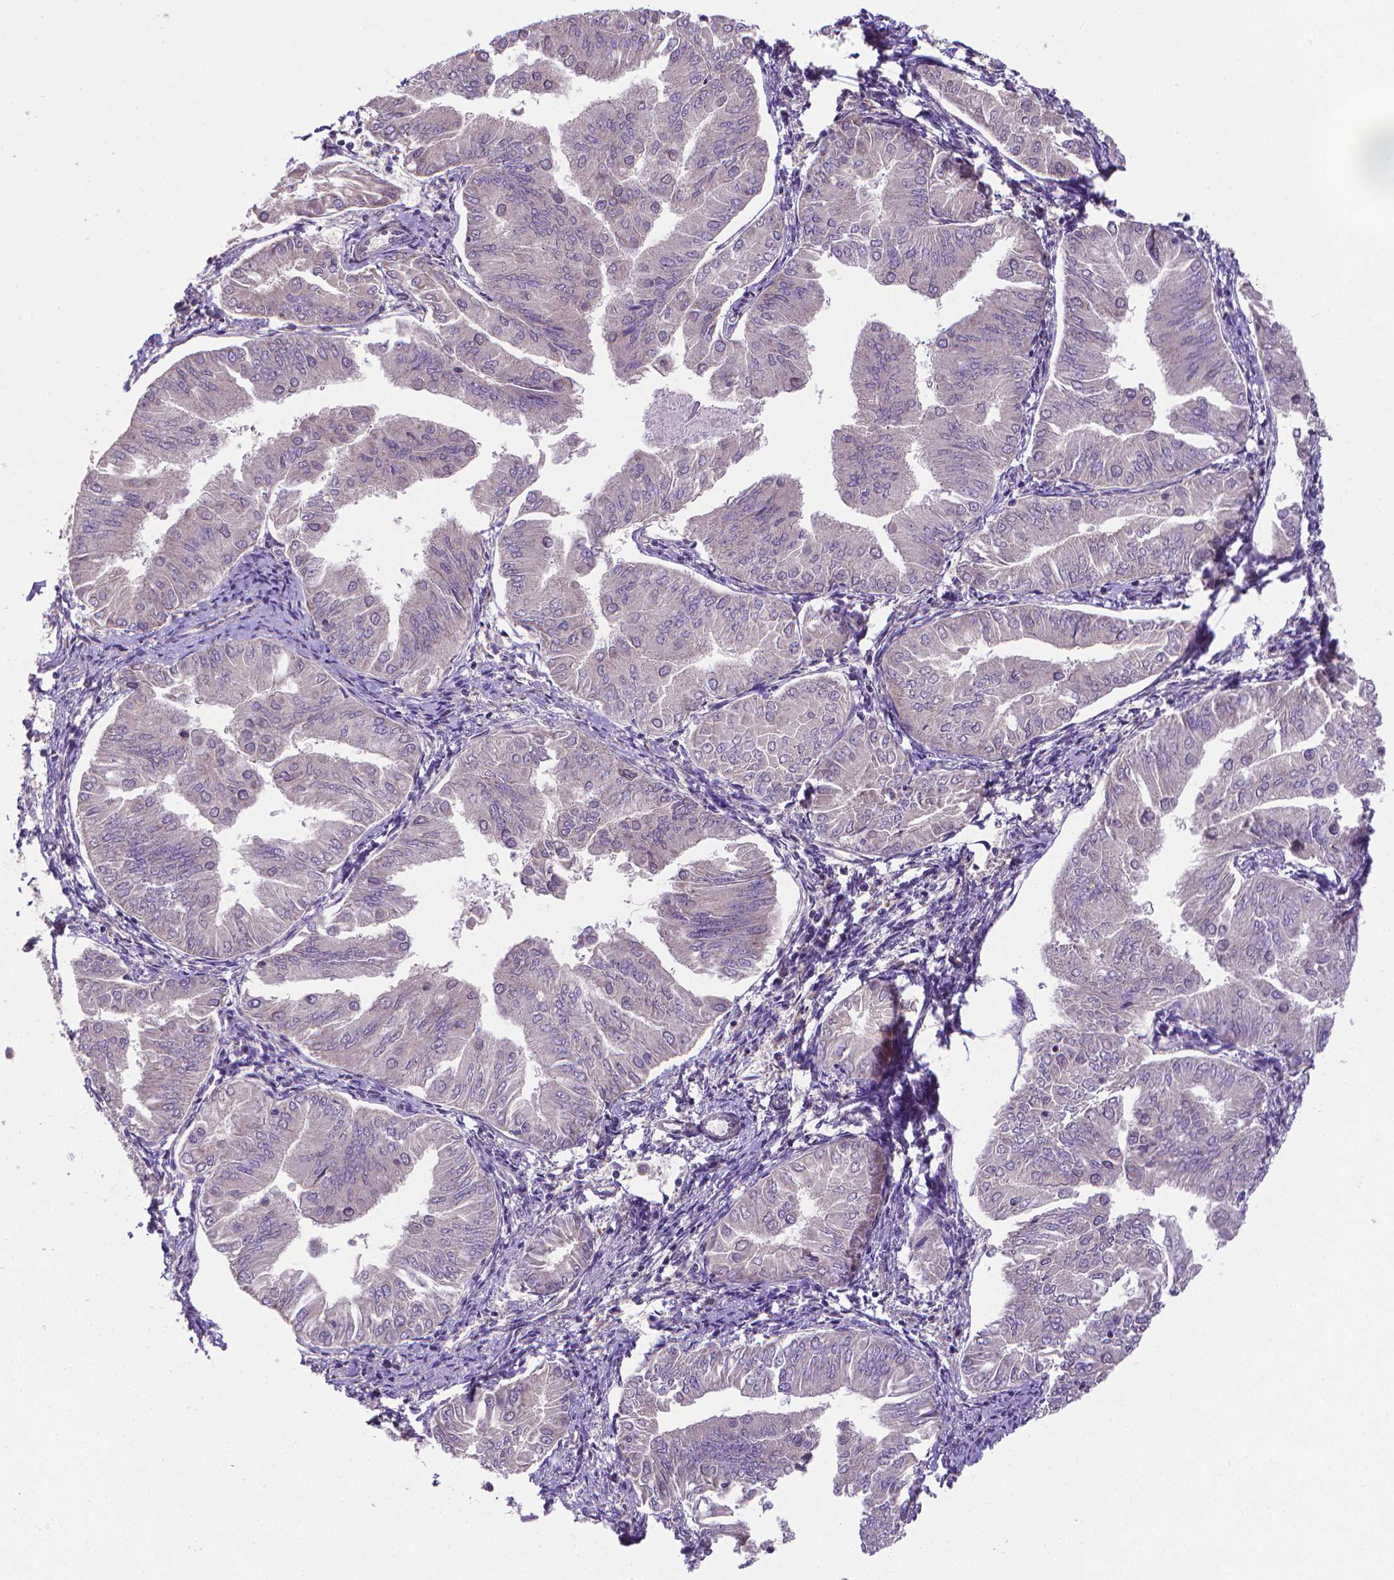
{"staining": {"intensity": "negative", "quantity": "none", "location": "none"}, "tissue": "endometrial cancer", "cell_type": "Tumor cells", "image_type": "cancer", "snomed": [{"axis": "morphology", "description": "Adenocarcinoma, NOS"}, {"axis": "topography", "description": "Endometrium"}], "caption": "Immunohistochemistry (IHC) histopathology image of neoplastic tissue: endometrial adenocarcinoma stained with DAB (3,3'-diaminobenzidine) reveals no significant protein positivity in tumor cells. (DAB IHC, high magnification).", "gene": "GPR63", "patient": {"sex": "female", "age": 53}}